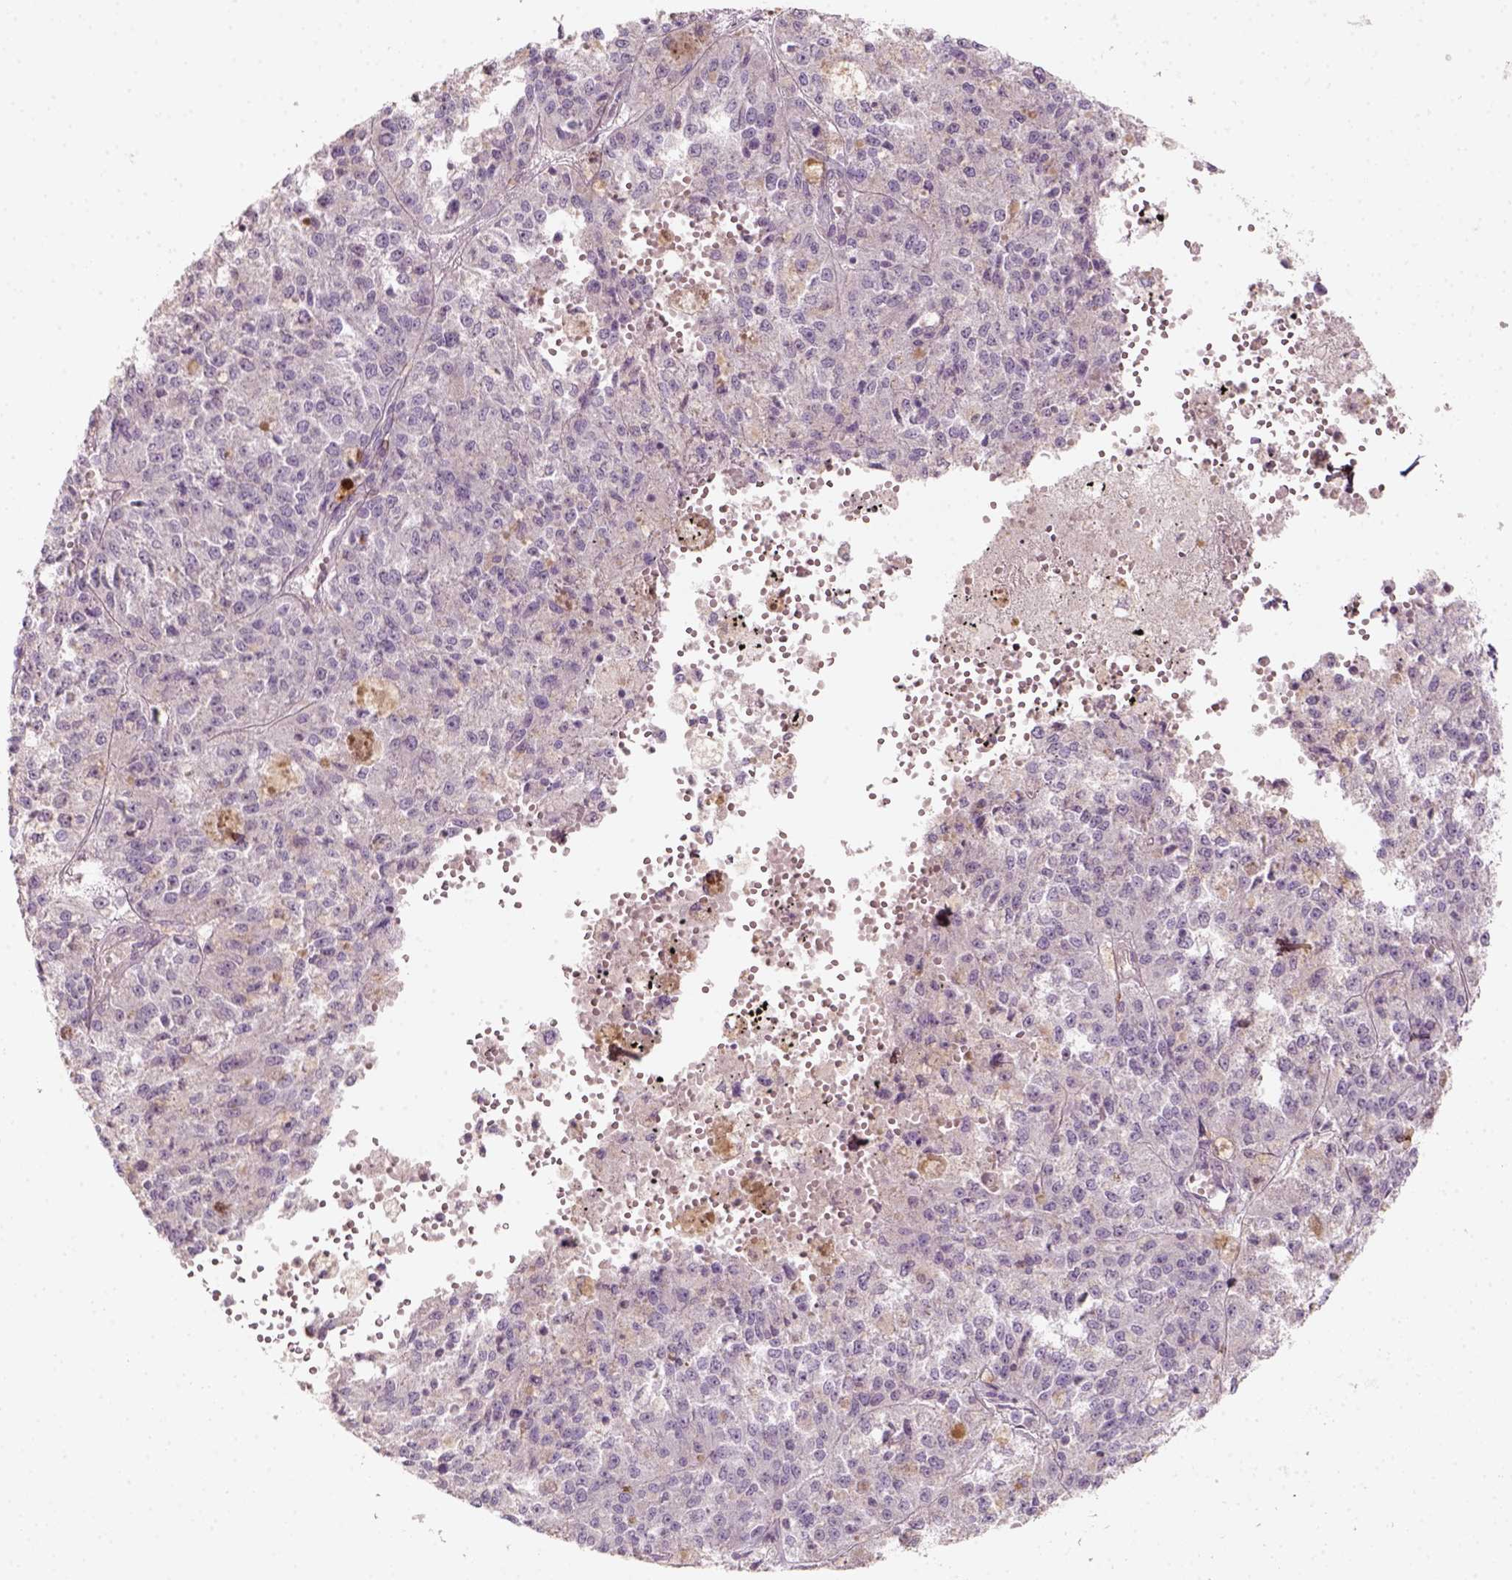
{"staining": {"intensity": "weak", "quantity": "<25%", "location": "cytoplasmic/membranous"}, "tissue": "melanoma", "cell_type": "Tumor cells", "image_type": "cancer", "snomed": [{"axis": "morphology", "description": "Malignant melanoma, Metastatic site"}, {"axis": "topography", "description": "Lymph node"}], "caption": "Tumor cells show no significant expression in malignant melanoma (metastatic site). (DAB IHC with hematoxylin counter stain).", "gene": "AQP9", "patient": {"sex": "female", "age": 64}}